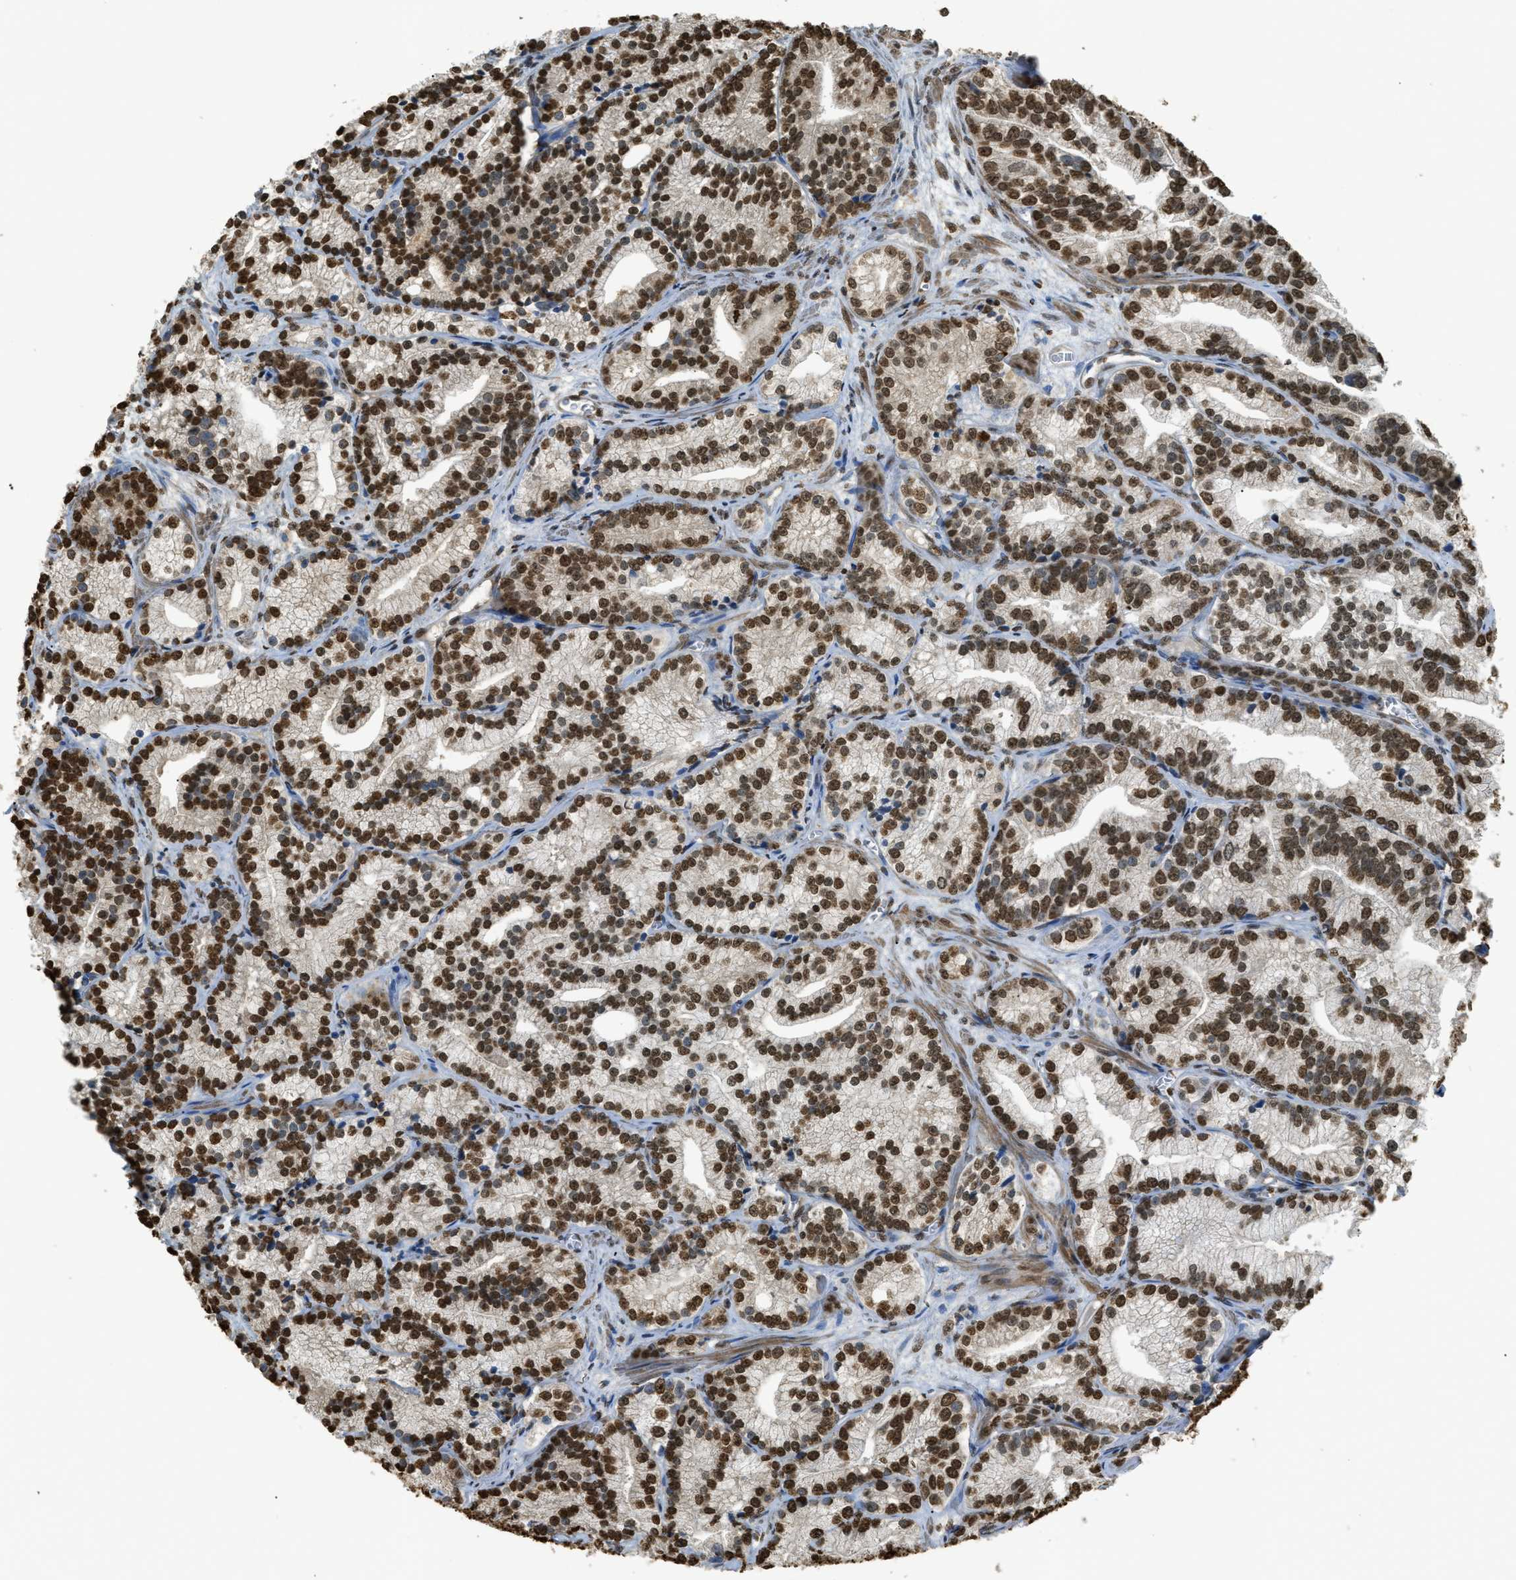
{"staining": {"intensity": "strong", "quantity": ">75%", "location": "nuclear"}, "tissue": "prostate cancer", "cell_type": "Tumor cells", "image_type": "cancer", "snomed": [{"axis": "morphology", "description": "Adenocarcinoma, Low grade"}, {"axis": "topography", "description": "Prostate"}], "caption": "An image of prostate low-grade adenocarcinoma stained for a protein displays strong nuclear brown staining in tumor cells. (DAB (3,3'-diaminobenzidine) IHC with brightfield microscopy, high magnification).", "gene": "NR5A2", "patient": {"sex": "male", "age": 89}}